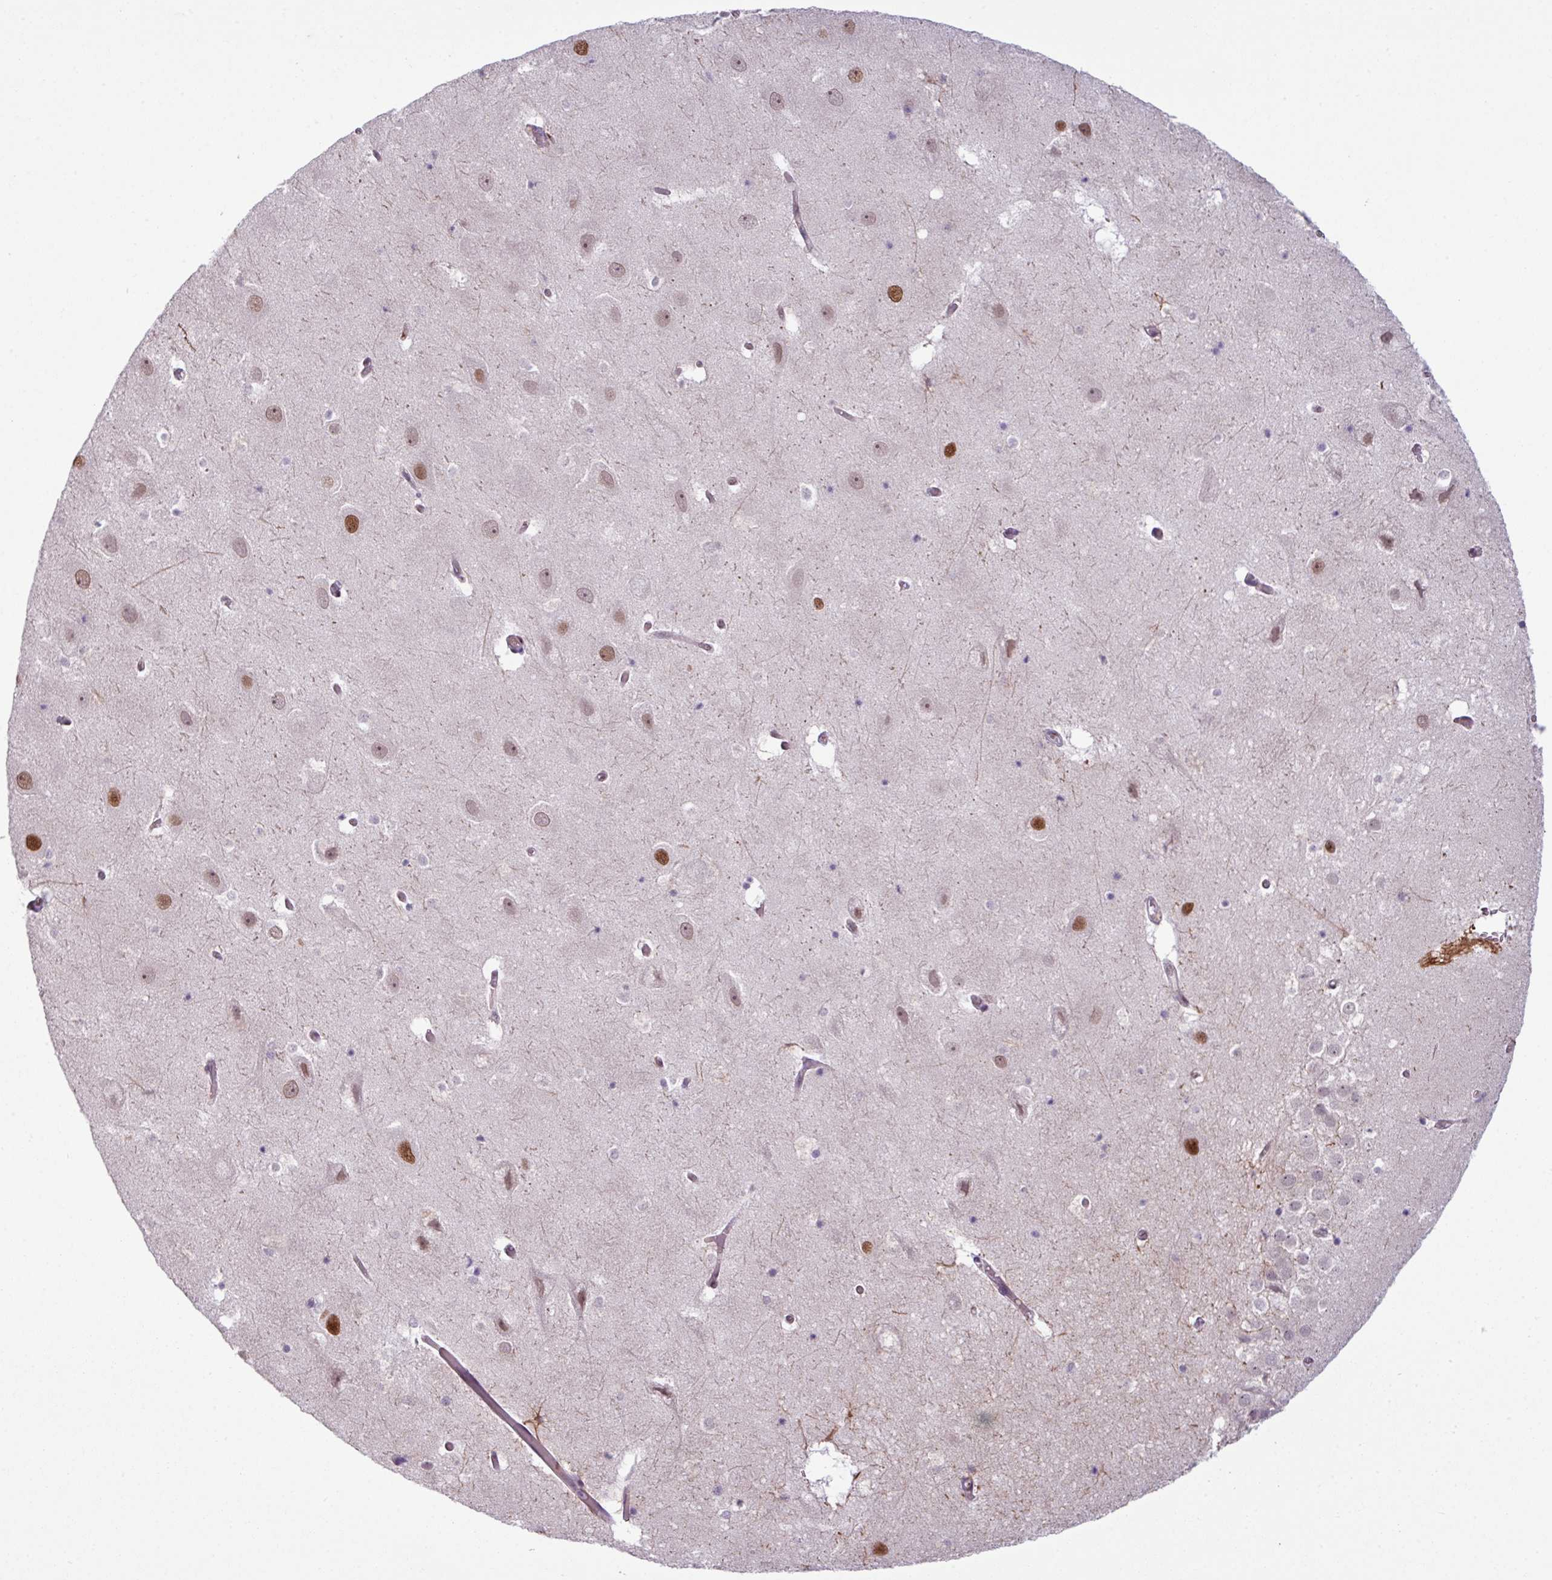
{"staining": {"intensity": "moderate", "quantity": "<25%", "location": "nuclear"}, "tissue": "hippocampus", "cell_type": "Glial cells", "image_type": "normal", "snomed": [{"axis": "morphology", "description": "Normal tissue, NOS"}, {"axis": "topography", "description": "Hippocampus"}], "caption": "Immunohistochemistry histopathology image of unremarkable hippocampus: hippocampus stained using IHC shows low levels of moderate protein expression localized specifically in the nuclear of glial cells, appearing as a nuclear brown color.", "gene": "PRDM5", "patient": {"sex": "female", "age": 52}}